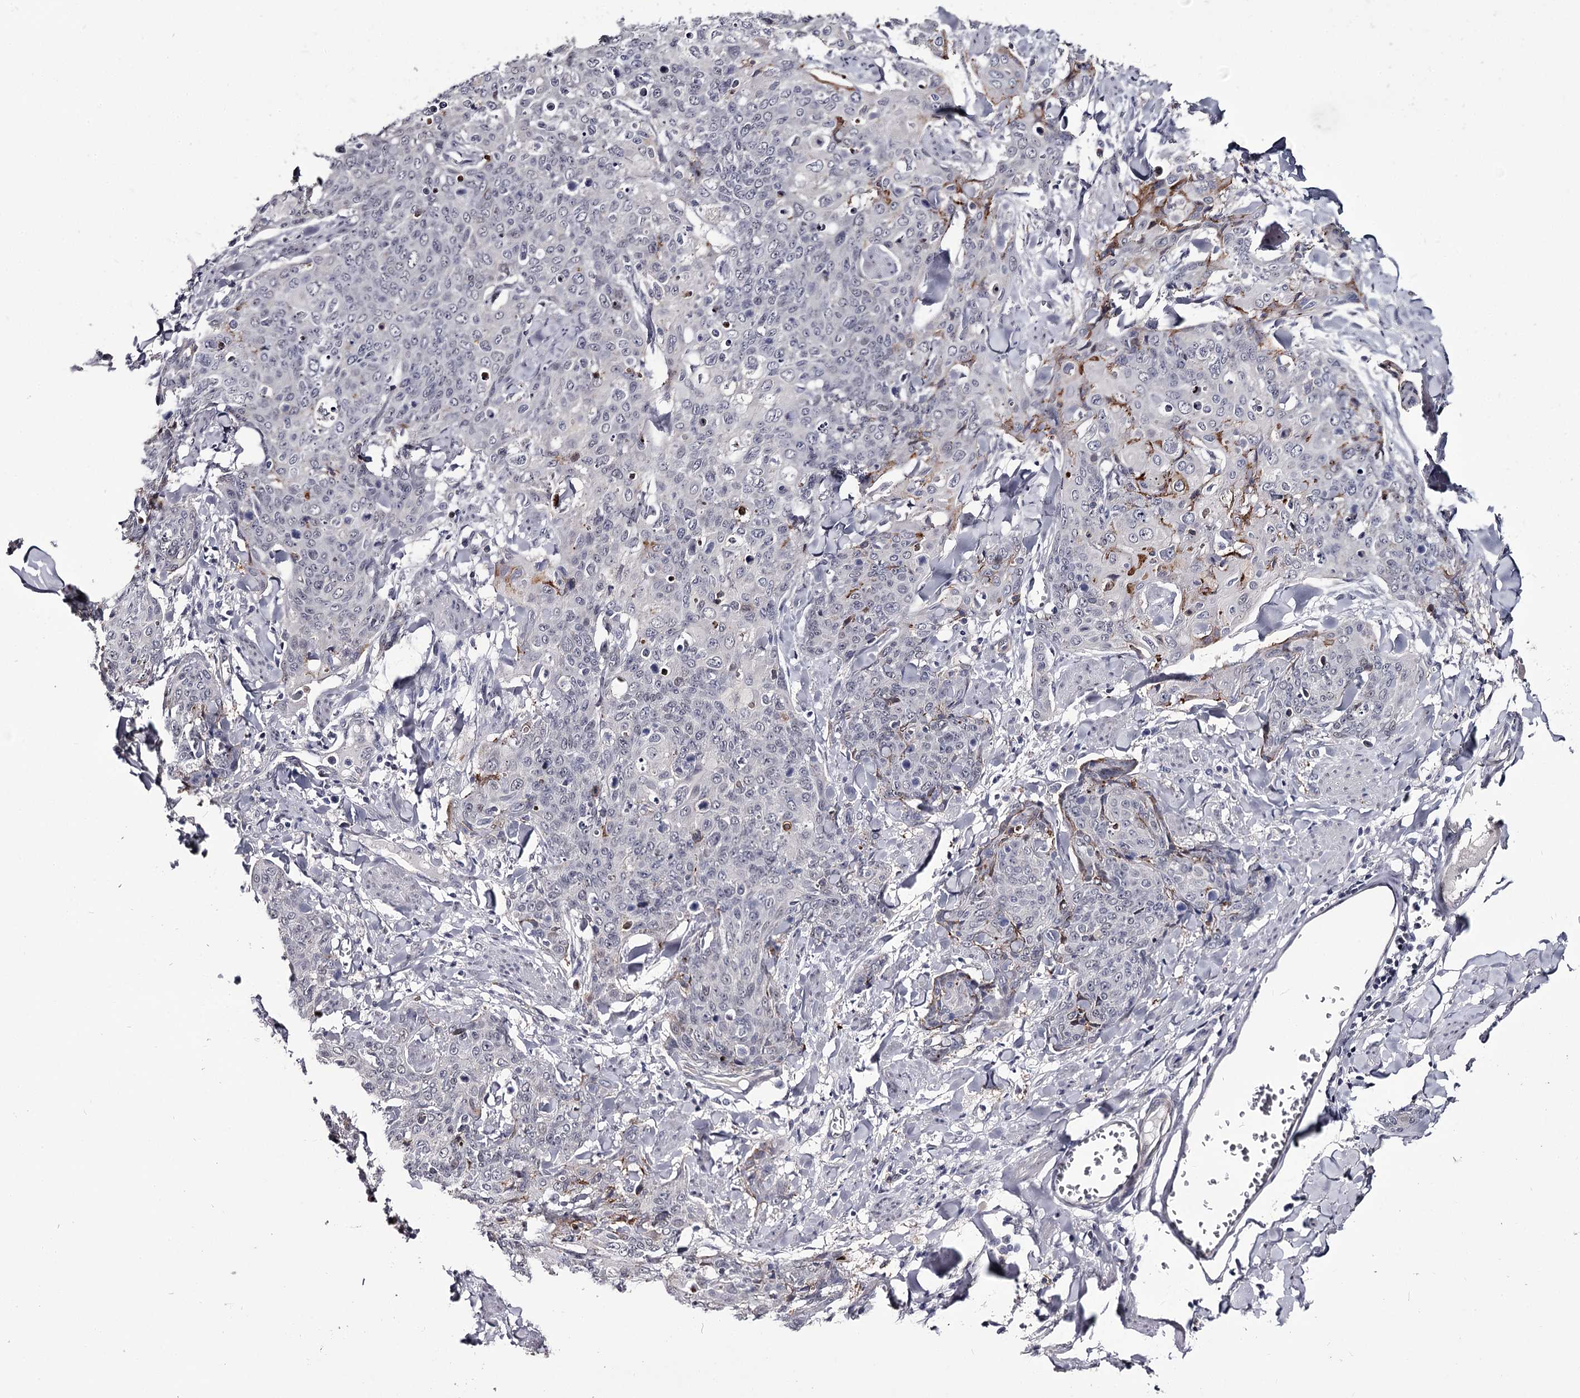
{"staining": {"intensity": "negative", "quantity": "none", "location": "none"}, "tissue": "skin cancer", "cell_type": "Tumor cells", "image_type": "cancer", "snomed": [{"axis": "morphology", "description": "Squamous cell carcinoma, NOS"}, {"axis": "topography", "description": "Skin"}, {"axis": "topography", "description": "Vulva"}], "caption": "Skin squamous cell carcinoma stained for a protein using immunohistochemistry (IHC) shows no staining tumor cells.", "gene": "OVOL2", "patient": {"sex": "female", "age": 85}}